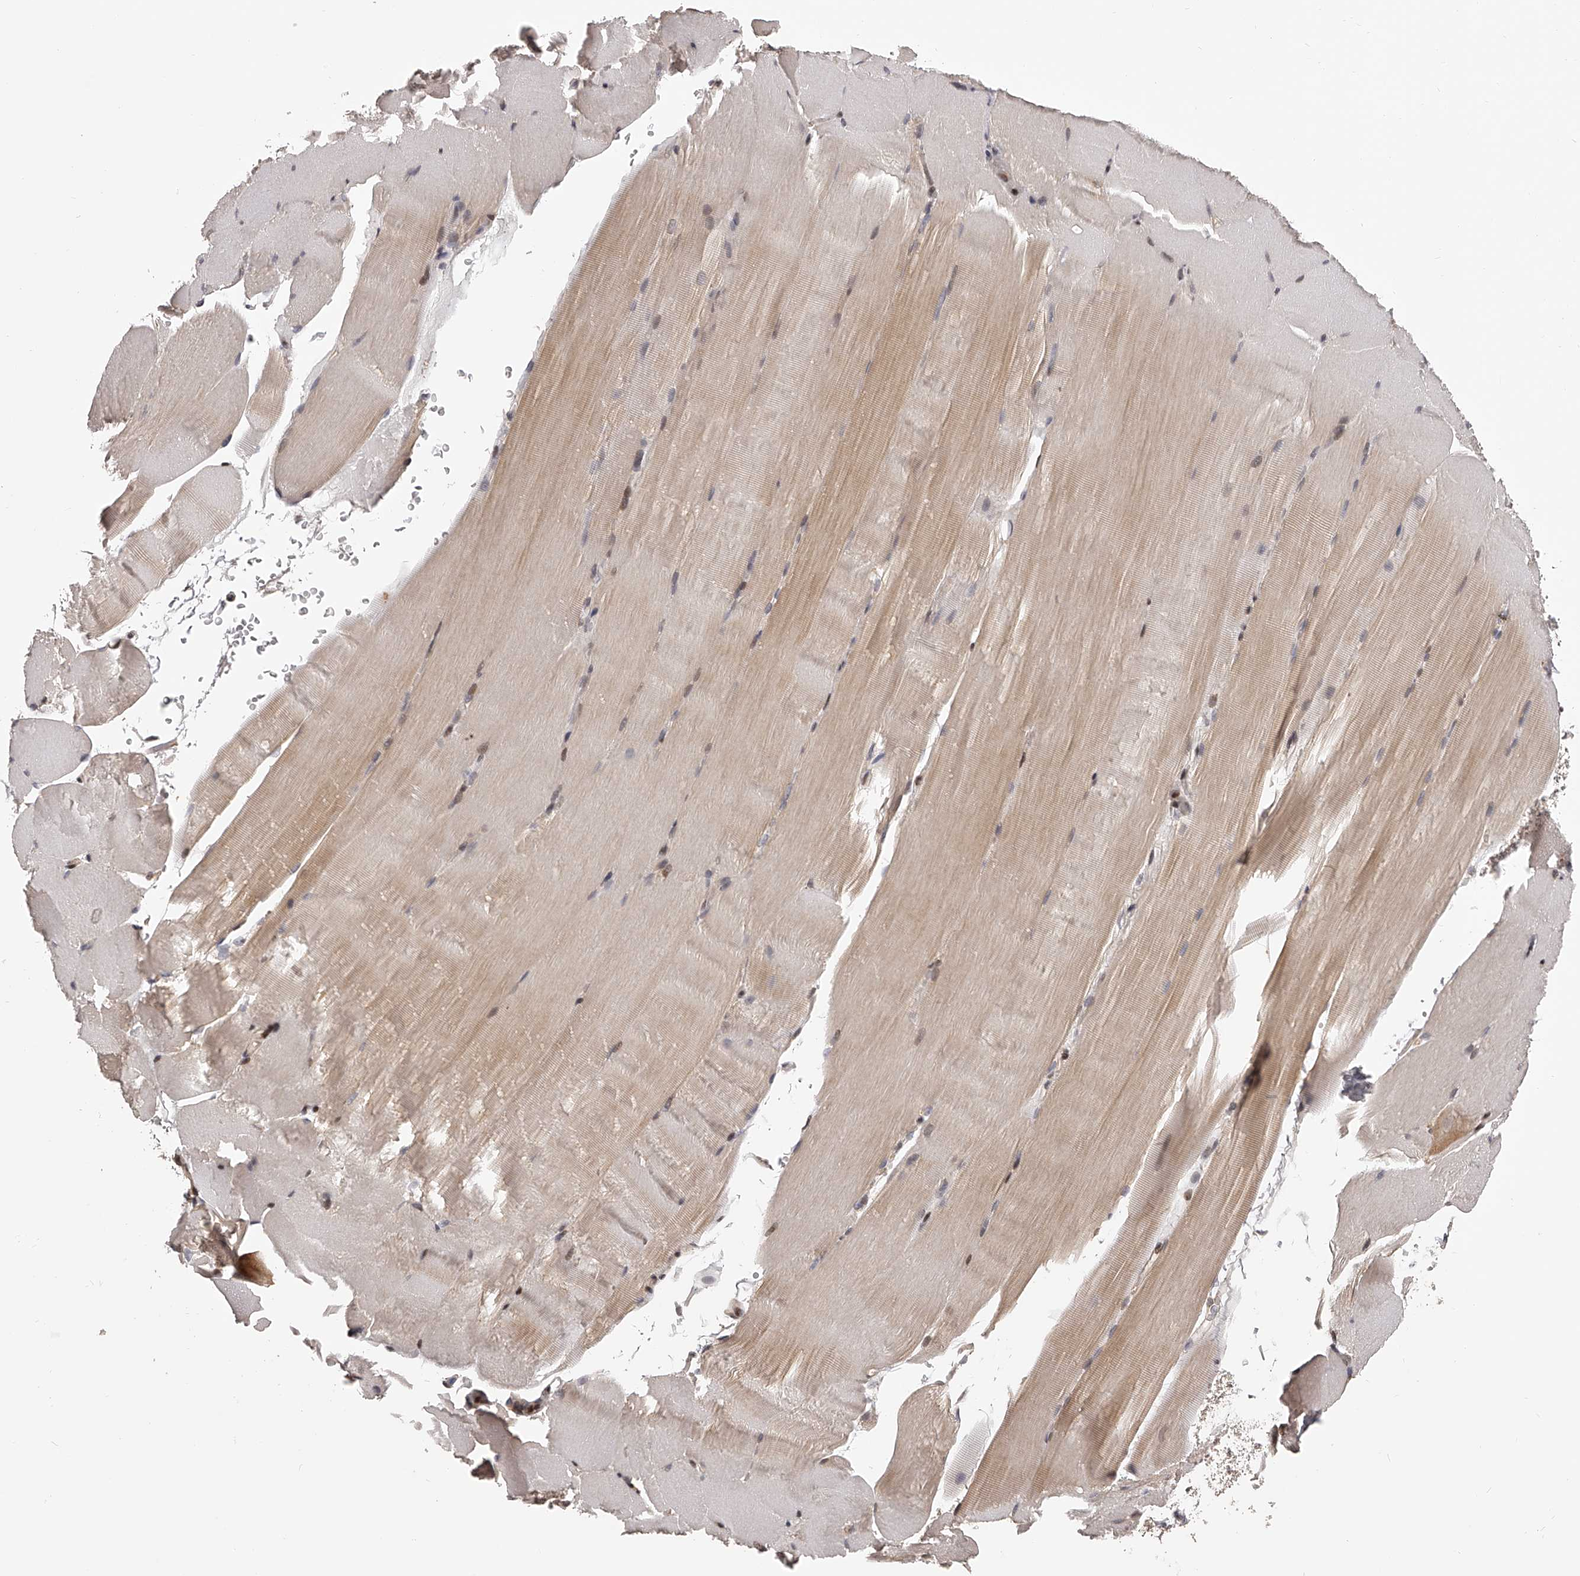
{"staining": {"intensity": "weak", "quantity": "25%-75%", "location": "cytoplasmic/membranous,nuclear"}, "tissue": "skeletal muscle", "cell_type": "Myocytes", "image_type": "normal", "snomed": [{"axis": "morphology", "description": "Normal tissue, NOS"}, {"axis": "topography", "description": "Skeletal muscle"}, {"axis": "topography", "description": "Parathyroid gland"}], "caption": "Human skeletal muscle stained for a protein (brown) shows weak cytoplasmic/membranous,nuclear positive staining in approximately 25%-75% of myocytes.", "gene": "PFDN2", "patient": {"sex": "female", "age": 37}}